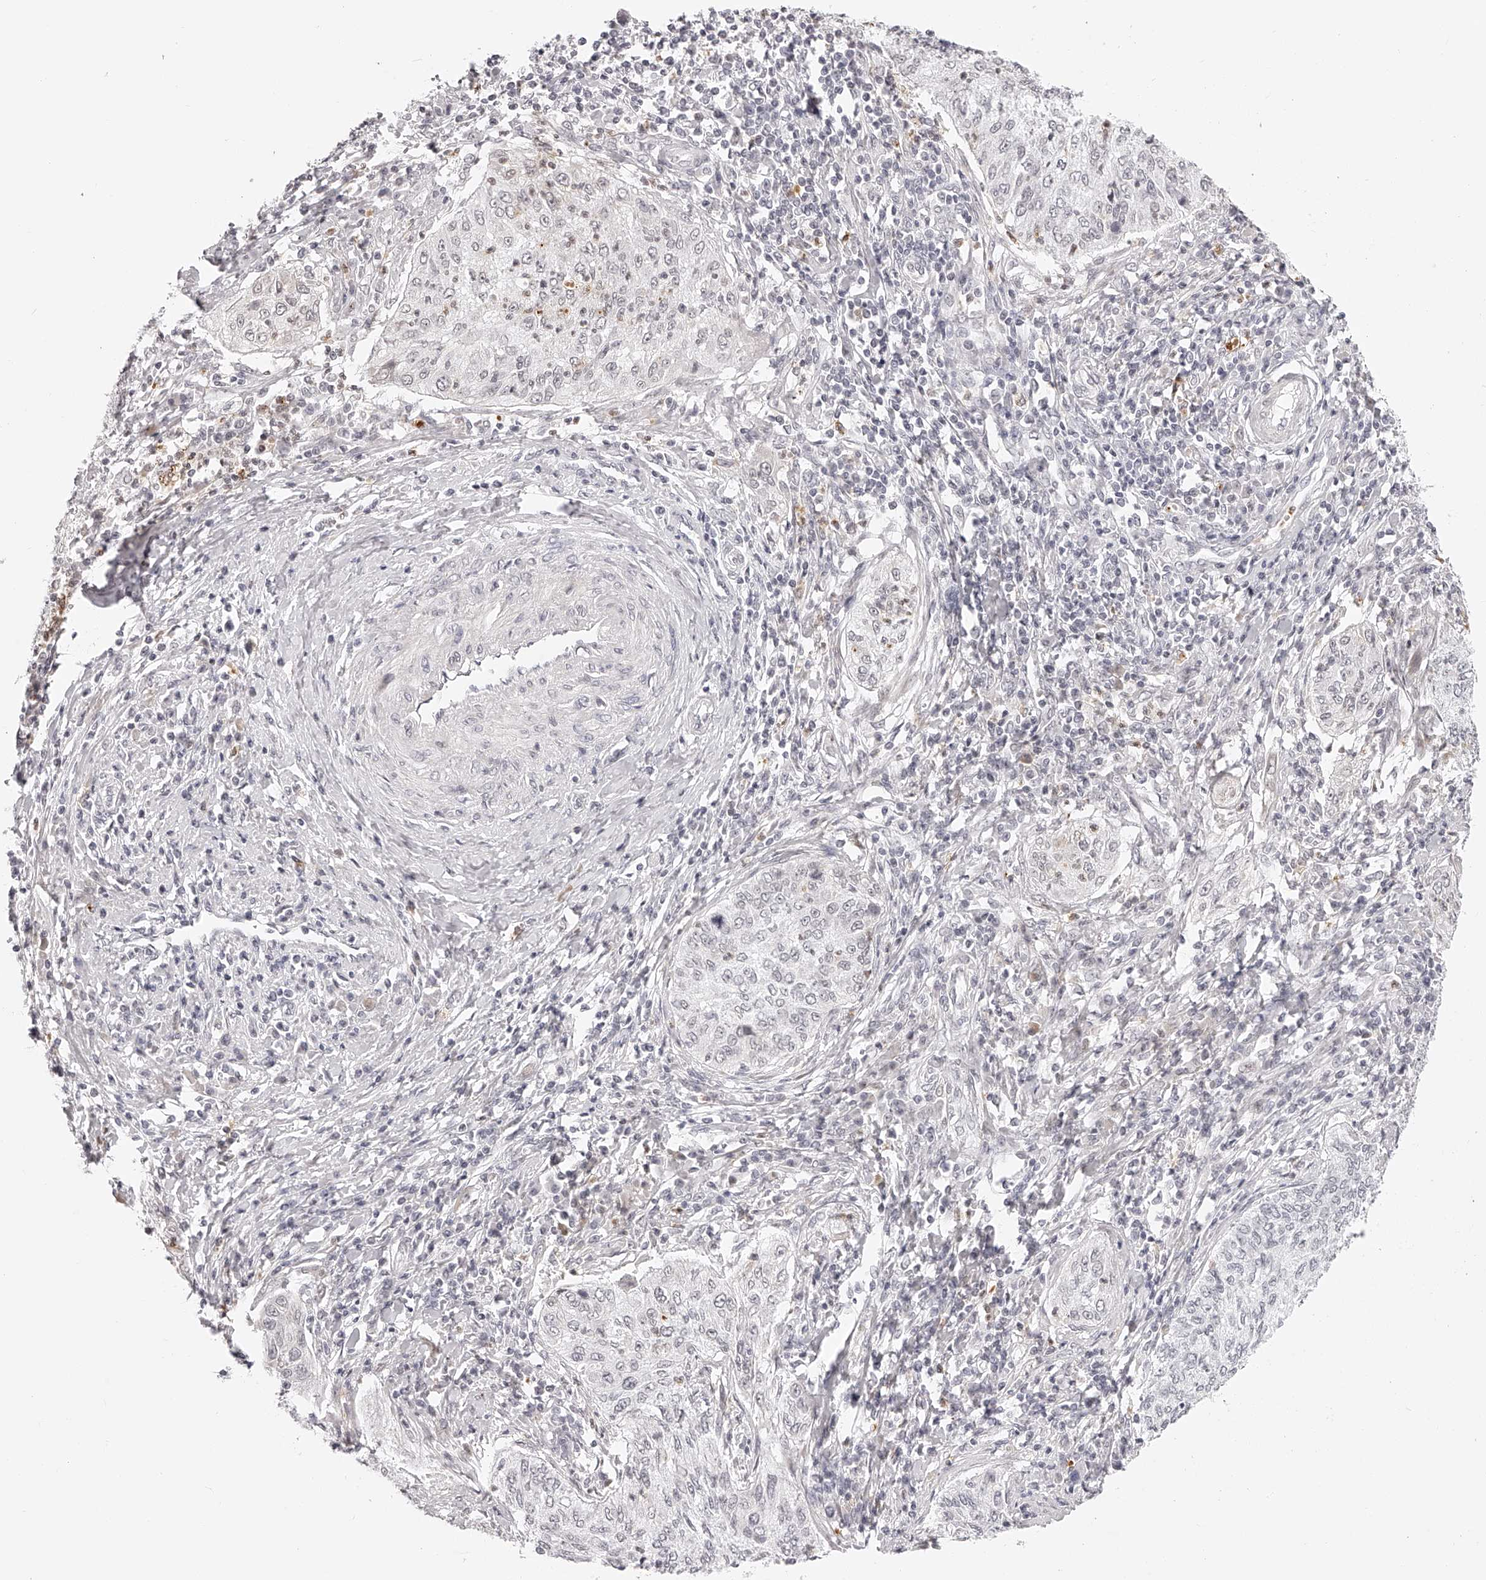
{"staining": {"intensity": "weak", "quantity": "<25%", "location": "nuclear"}, "tissue": "cervical cancer", "cell_type": "Tumor cells", "image_type": "cancer", "snomed": [{"axis": "morphology", "description": "Squamous cell carcinoma, NOS"}, {"axis": "topography", "description": "Cervix"}], "caption": "Human cervical squamous cell carcinoma stained for a protein using immunohistochemistry (IHC) exhibits no positivity in tumor cells.", "gene": "PLEKHG1", "patient": {"sex": "female", "age": 30}}